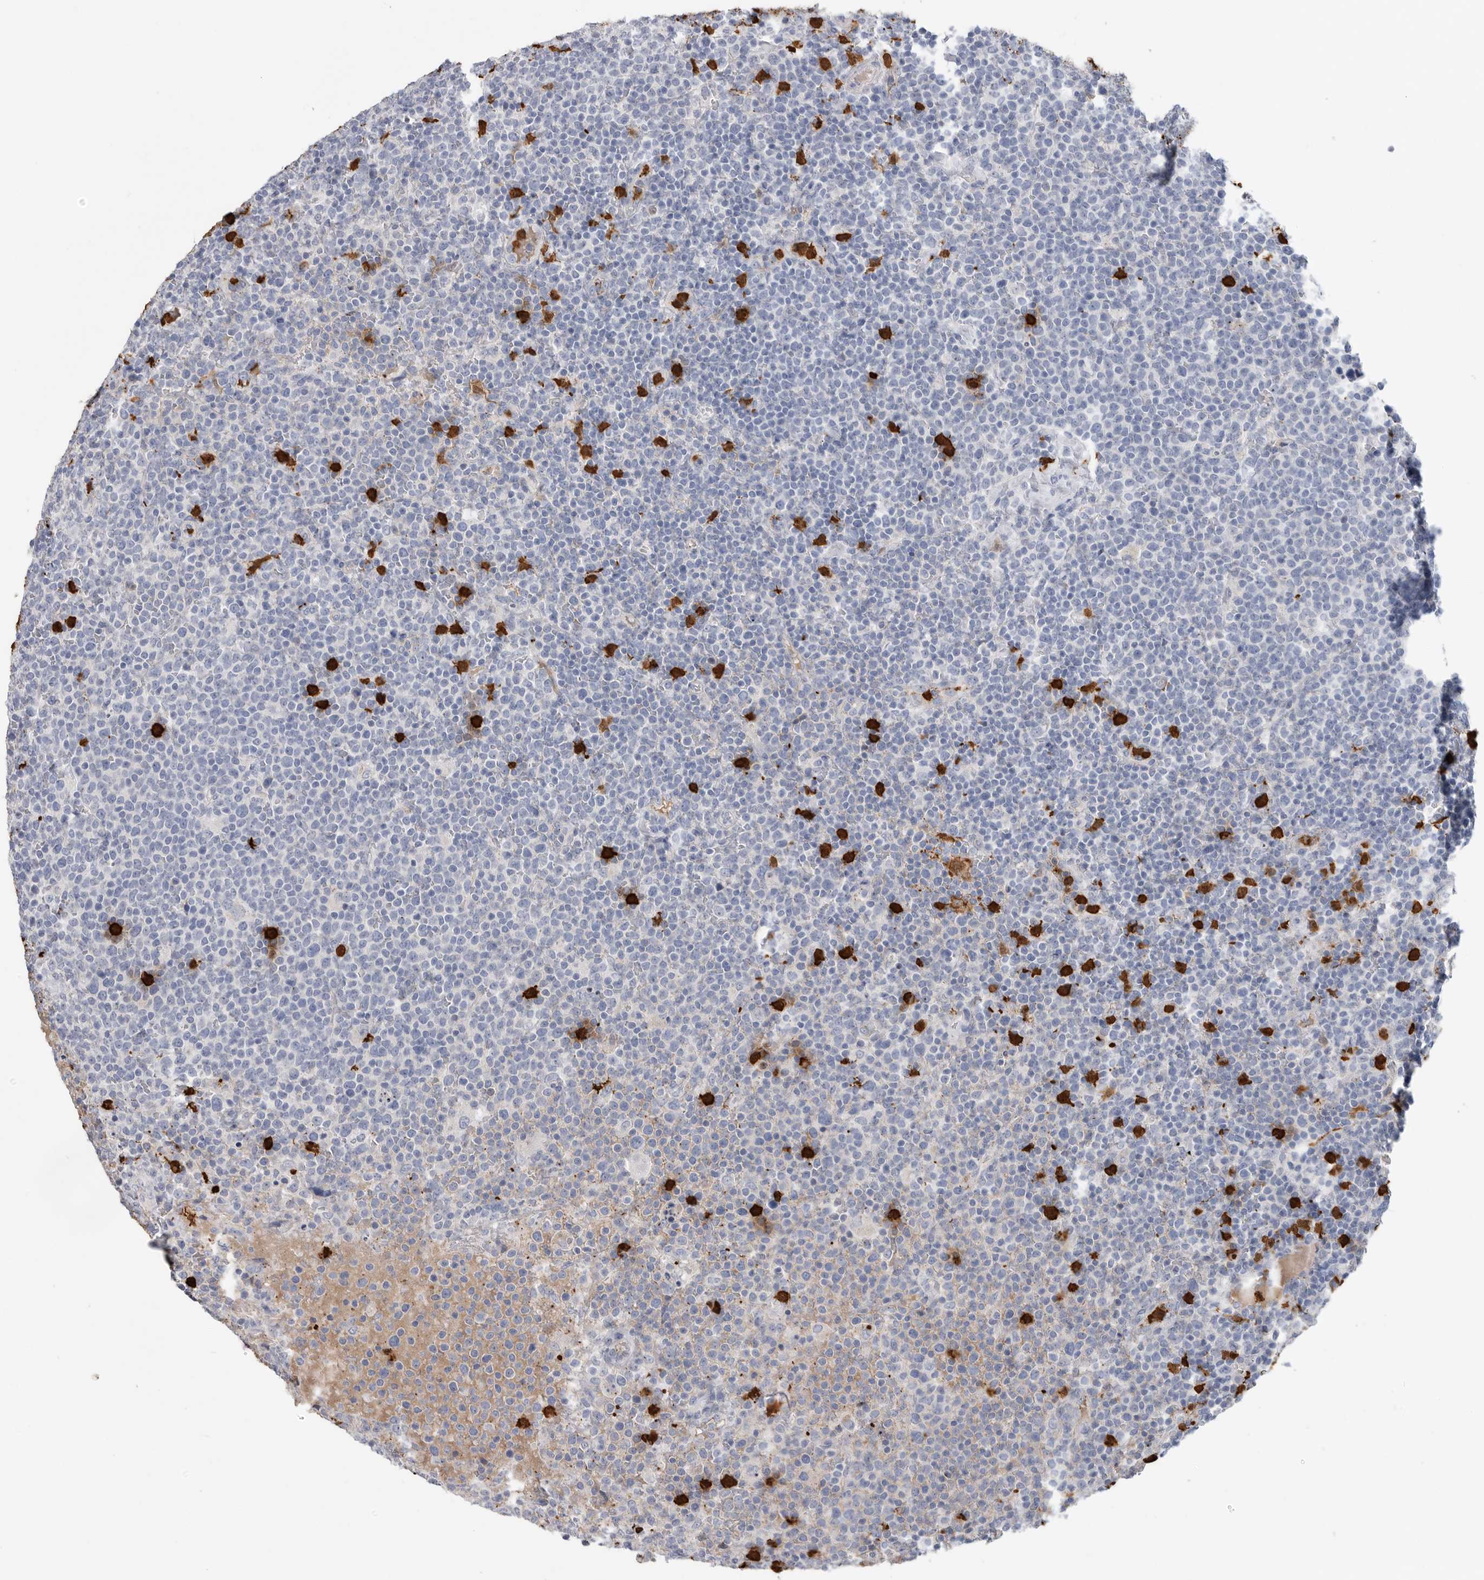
{"staining": {"intensity": "negative", "quantity": "none", "location": "none"}, "tissue": "lymphoma", "cell_type": "Tumor cells", "image_type": "cancer", "snomed": [{"axis": "morphology", "description": "Malignant lymphoma, non-Hodgkin's type, High grade"}, {"axis": "topography", "description": "Lymph node"}], "caption": "Tumor cells show no significant protein expression in lymphoma.", "gene": "CYB561D1", "patient": {"sex": "male", "age": 61}}